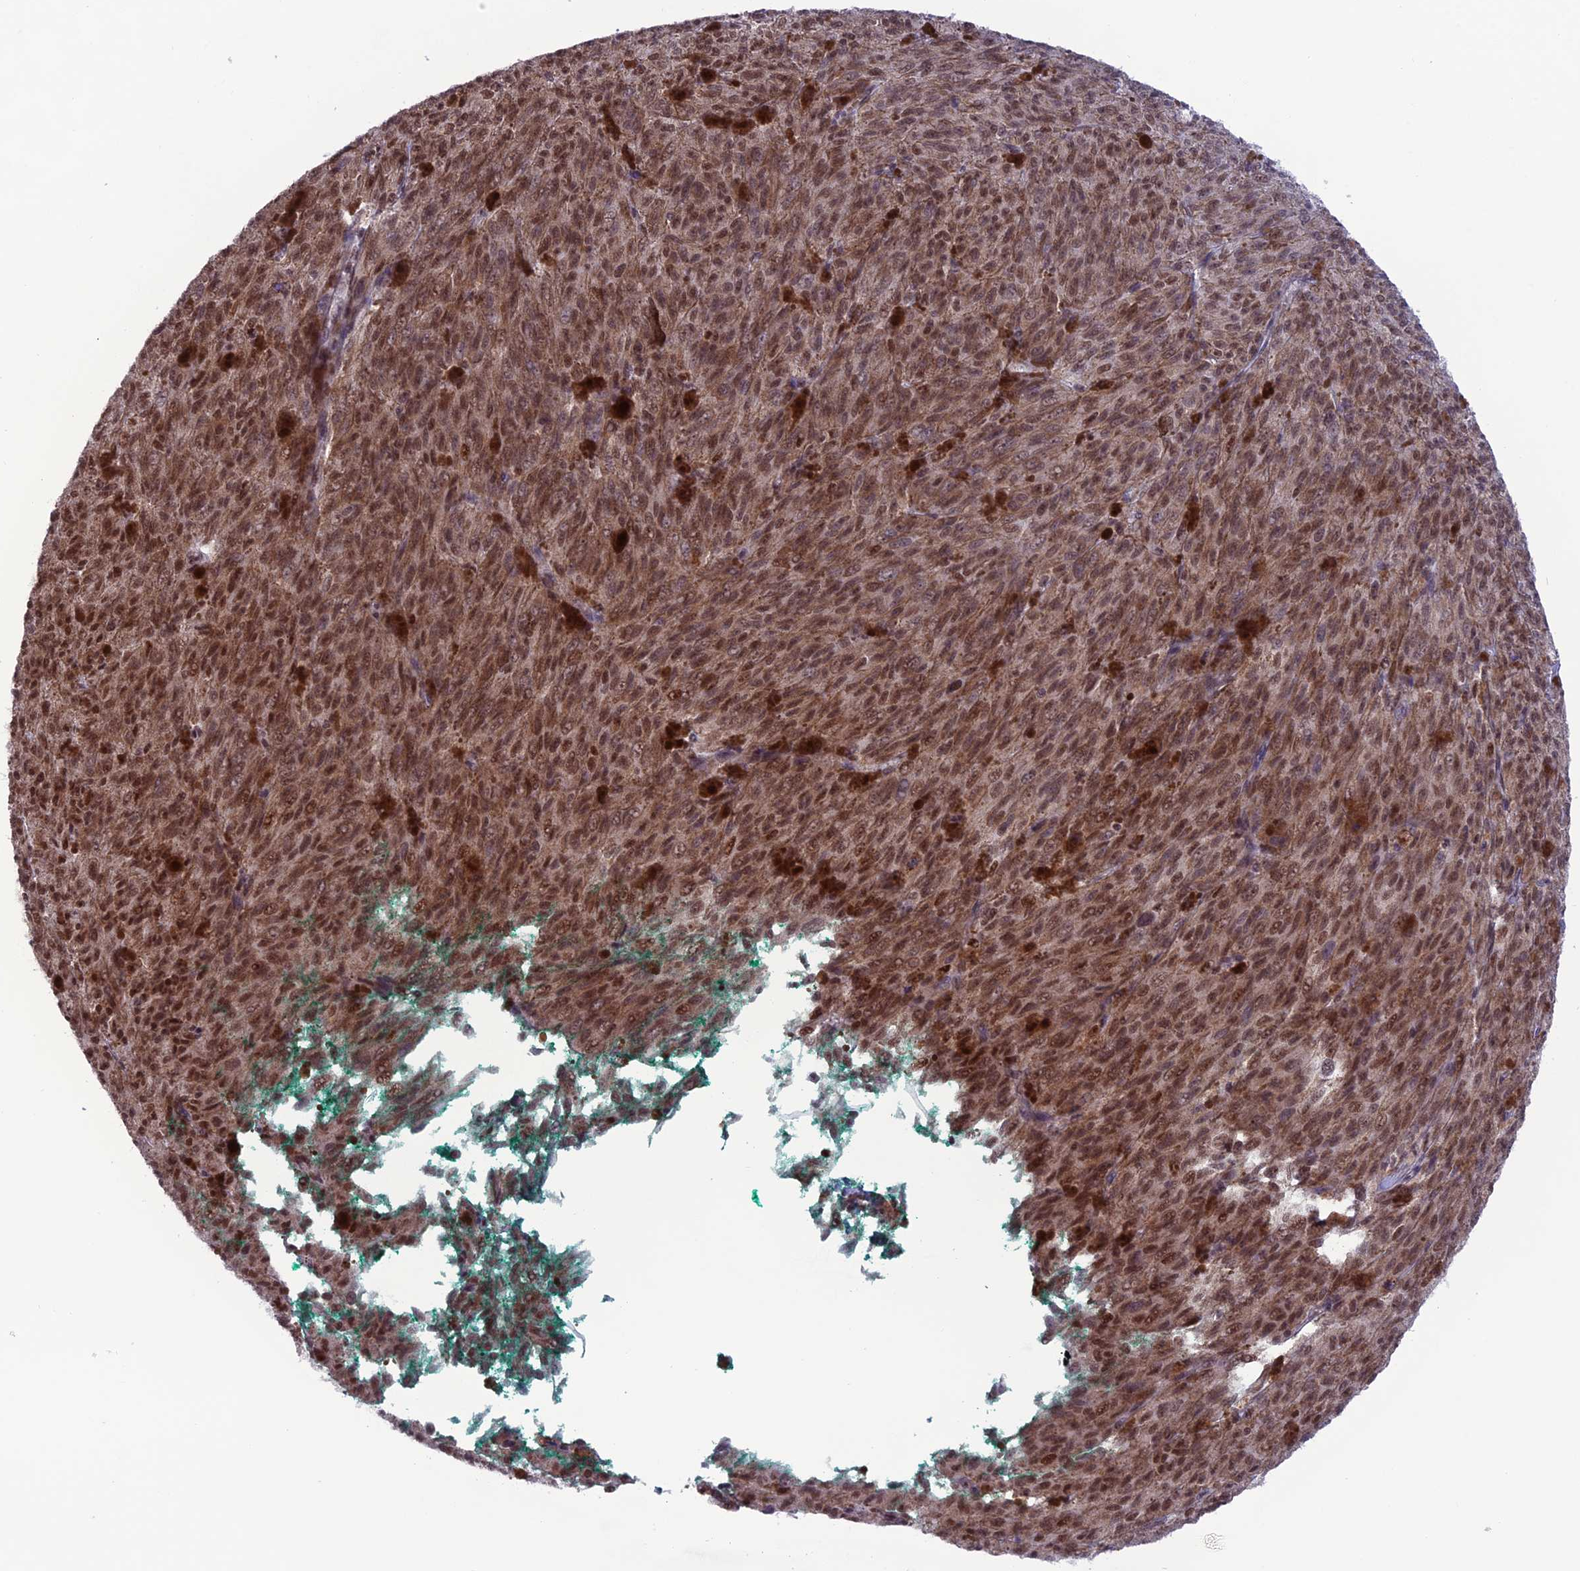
{"staining": {"intensity": "moderate", "quantity": ">75%", "location": "cytoplasmic/membranous,nuclear"}, "tissue": "melanoma", "cell_type": "Tumor cells", "image_type": "cancer", "snomed": [{"axis": "morphology", "description": "Malignant melanoma, NOS"}, {"axis": "topography", "description": "Skin"}], "caption": "Immunohistochemical staining of human malignant melanoma demonstrates medium levels of moderate cytoplasmic/membranous and nuclear protein expression in about >75% of tumor cells.", "gene": "COL6A6", "patient": {"sex": "female", "age": 52}}